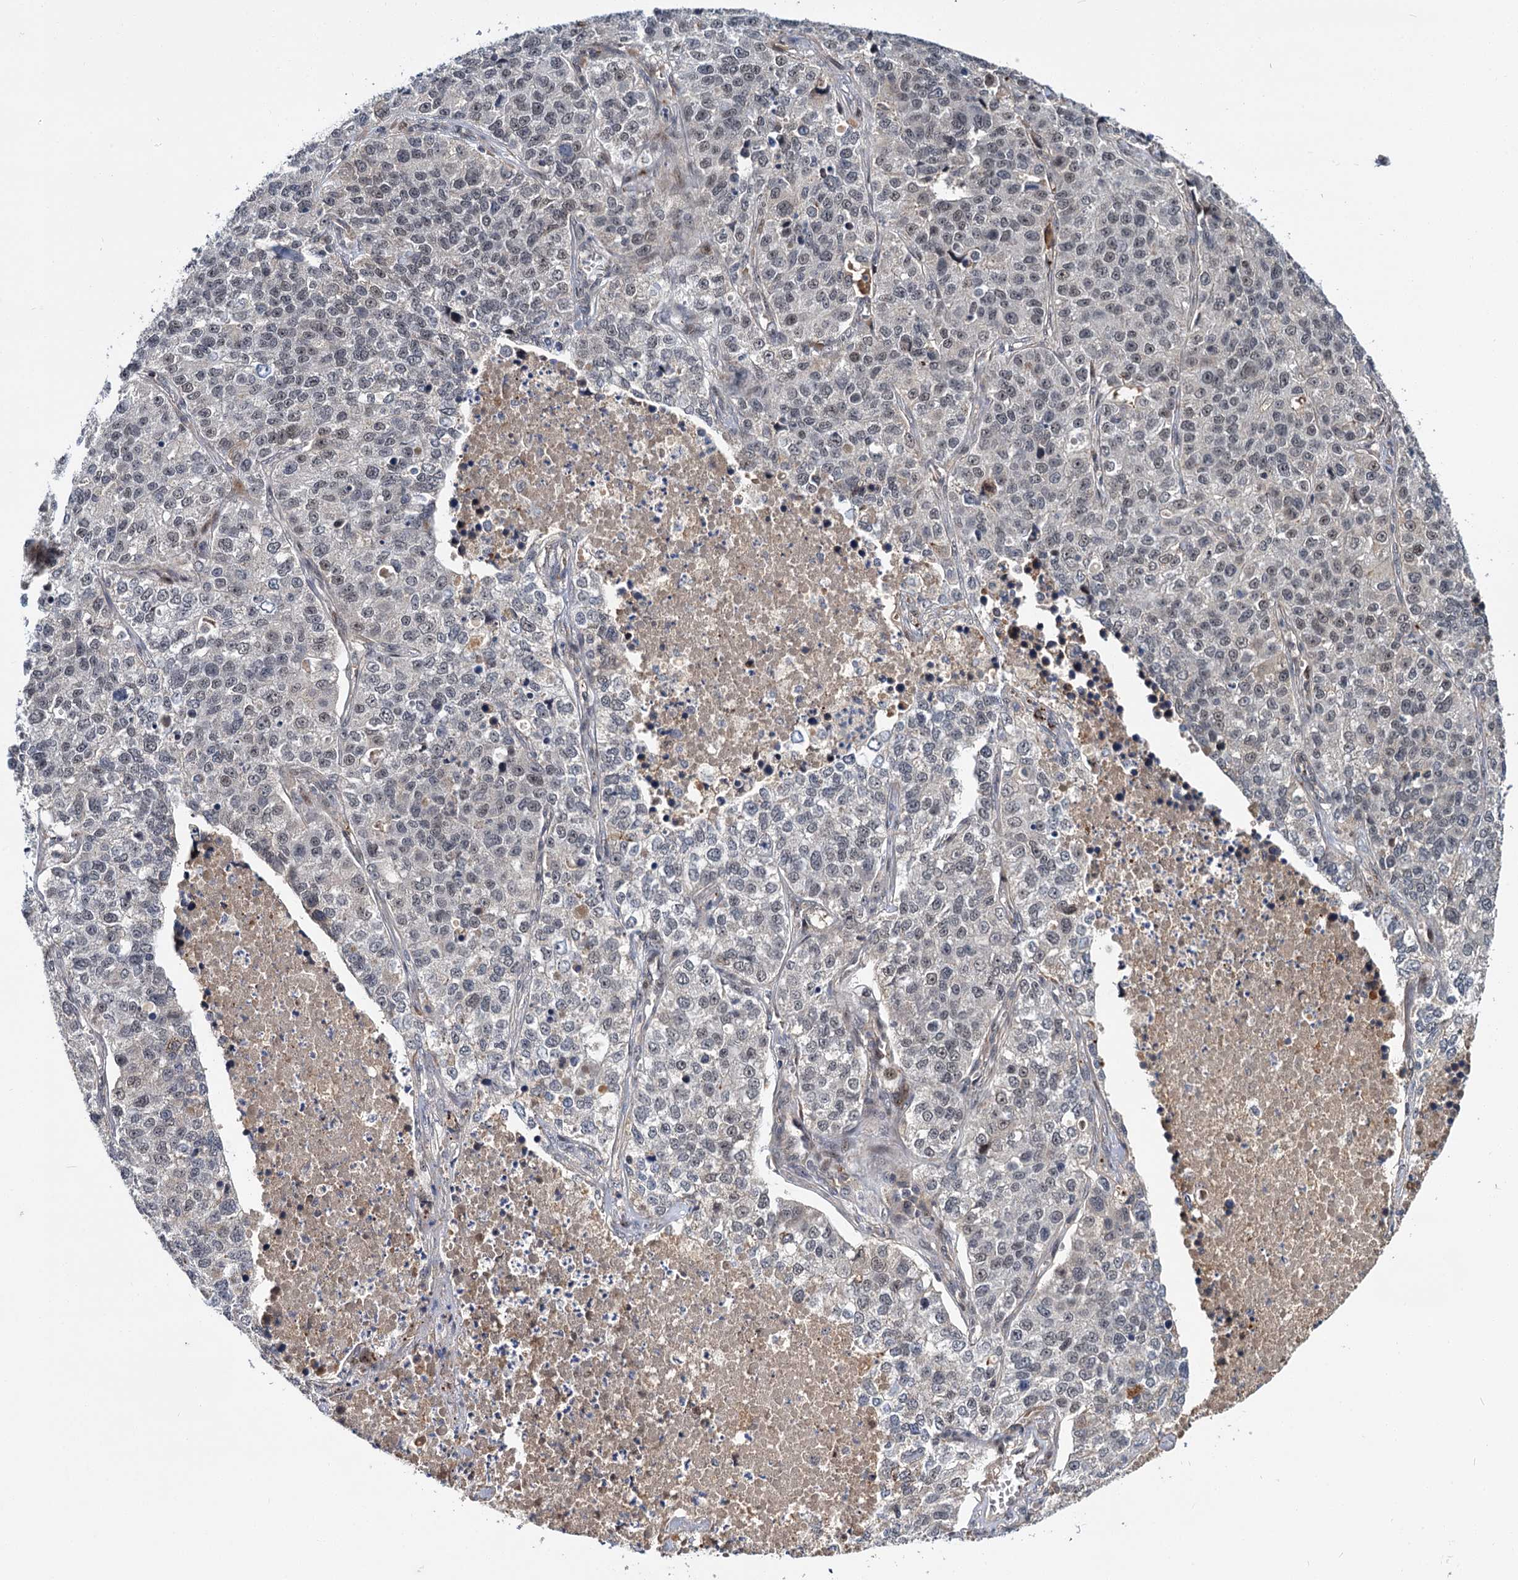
{"staining": {"intensity": "weak", "quantity": "<25%", "location": "nuclear"}, "tissue": "lung cancer", "cell_type": "Tumor cells", "image_type": "cancer", "snomed": [{"axis": "morphology", "description": "Adenocarcinoma, NOS"}, {"axis": "topography", "description": "Lung"}], "caption": "The micrograph reveals no staining of tumor cells in lung cancer. Brightfield microscopy of IHC stained with DAB (brown) and hematoxylin (blue), captured at high magnification.", "gene": "MBD6", "patient": {"sex": "male", "age": 49}}